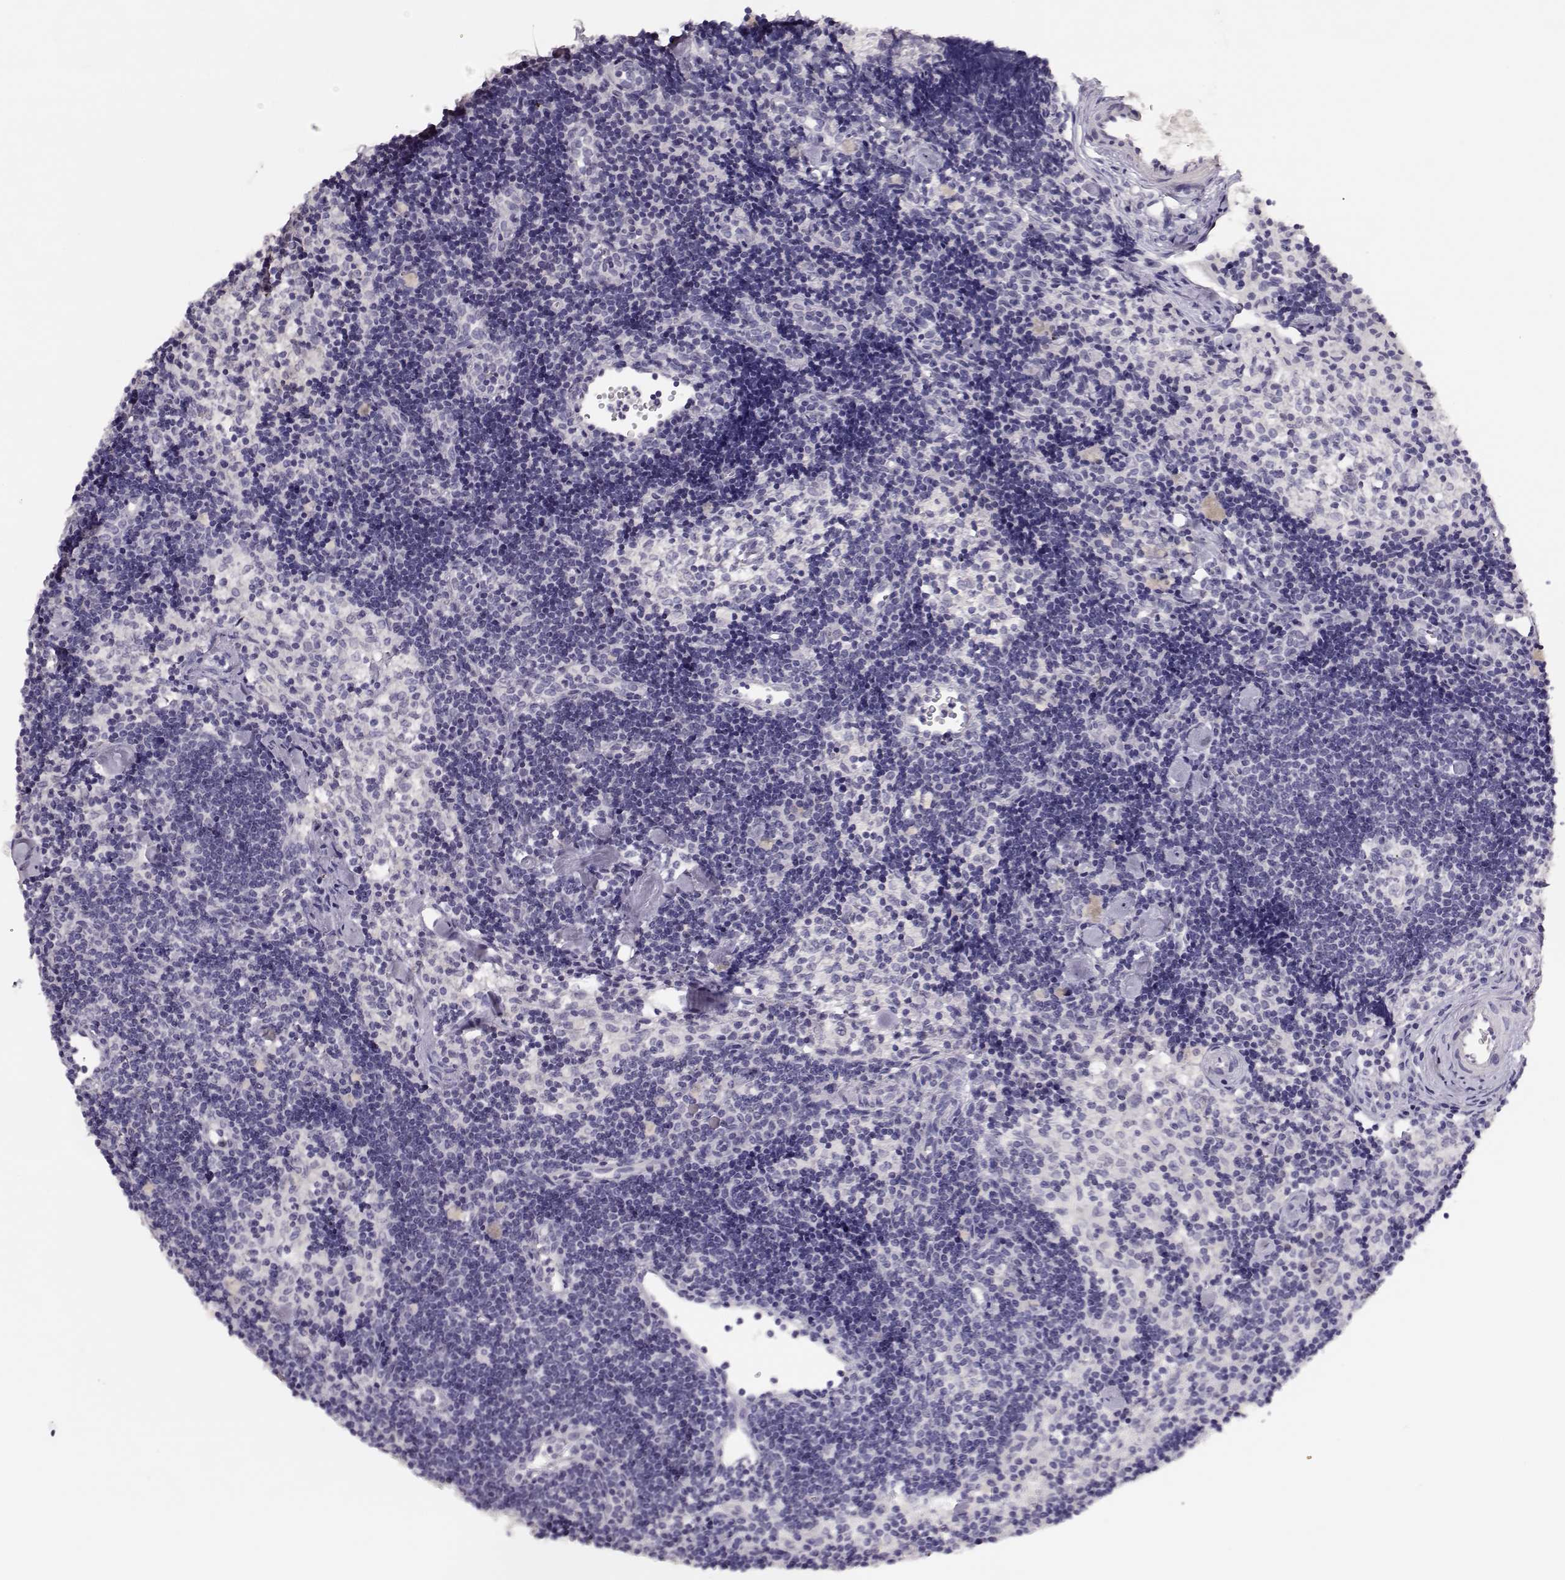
{"staining": {"intensity": "negative", "quantity": "none", "location": "none"}, "tissue": "lymph node", "cell_type": "Germinal center cells", "image_type": "normal", "snomed": [{"axis": "morphology", "description": "Normal tissue, NOS"}, {"axis": "topography", "description": "Lymph node"}], "caption": "Germinal center cells are negative for brown protein staining in benign lymph node.", "gene": "MAGEC1", "patient": {"sex": "female", "age": 42}}